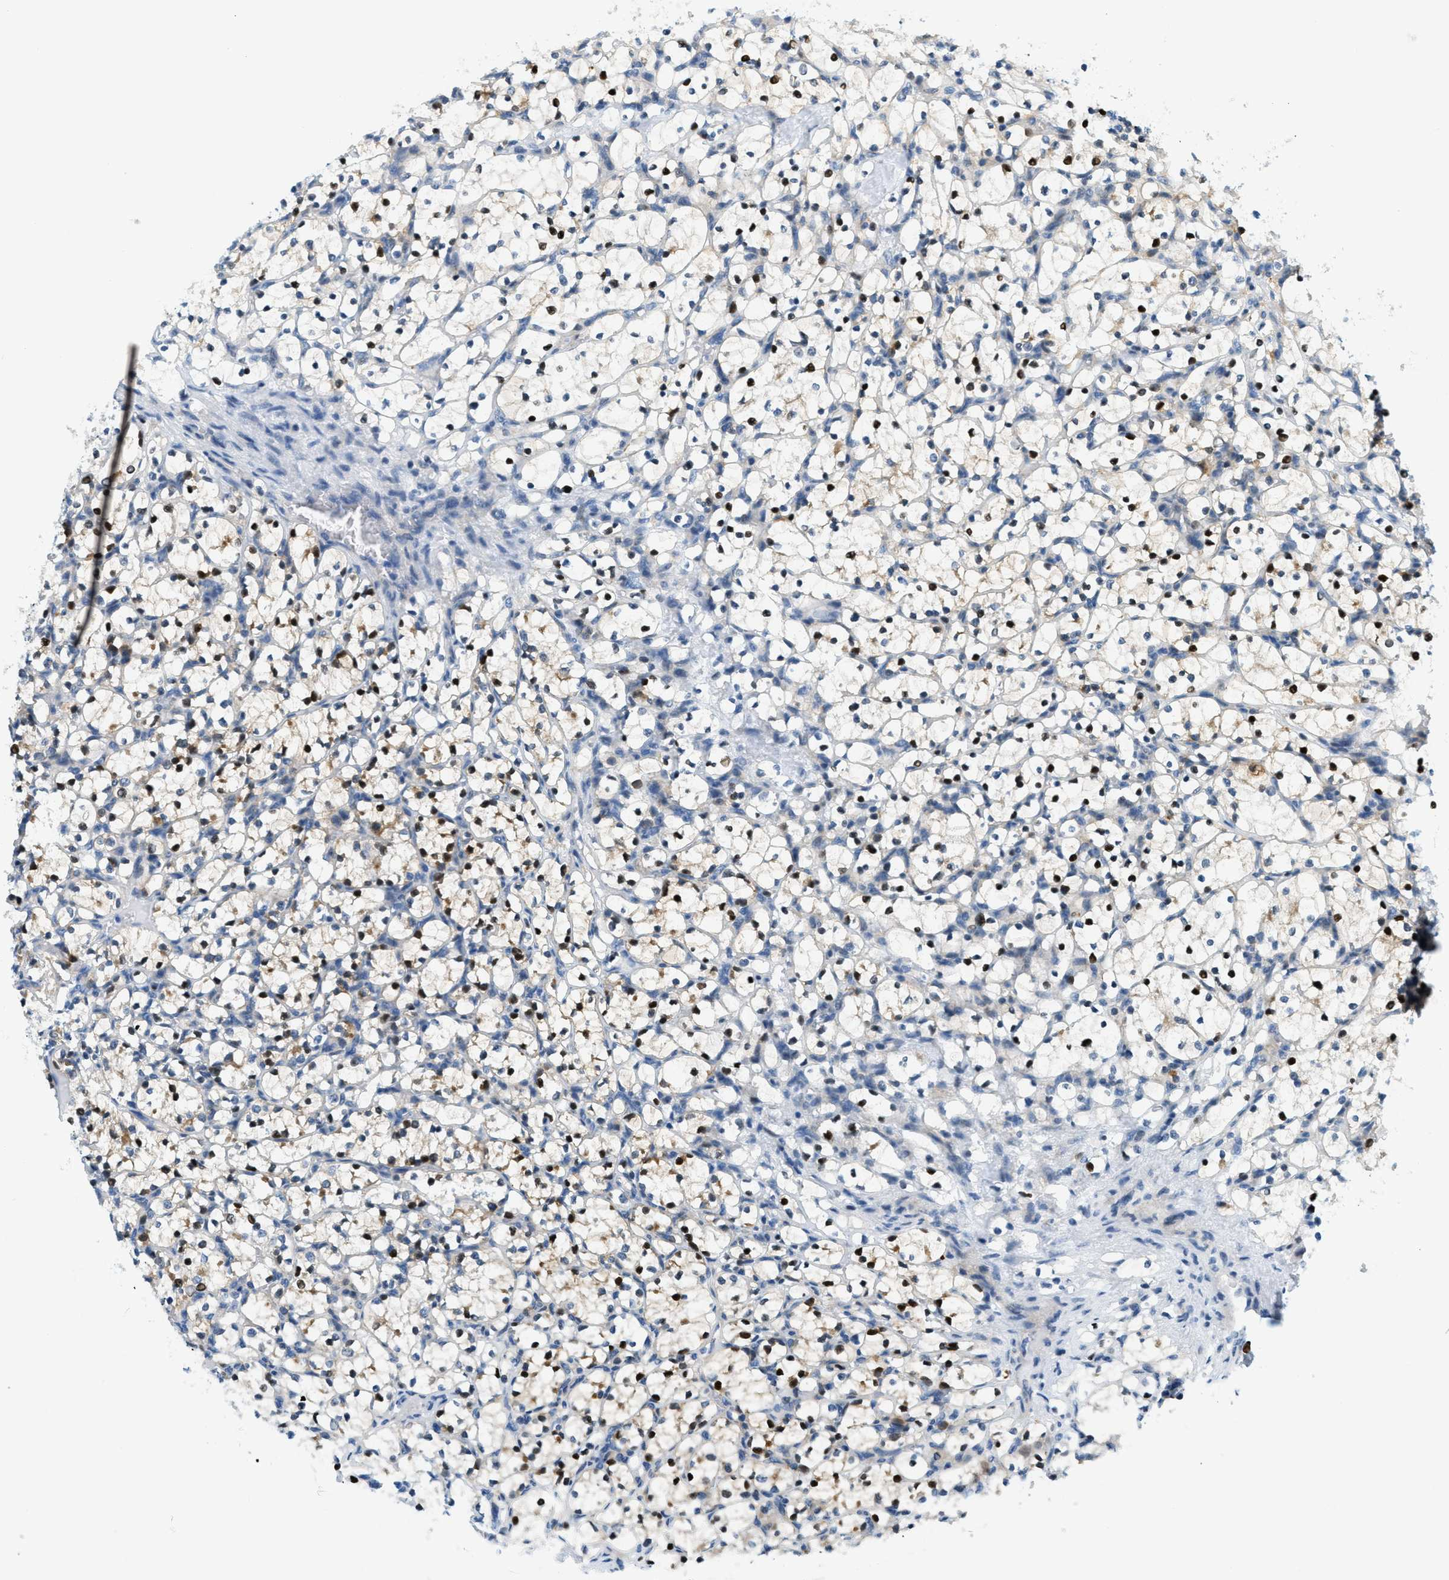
{"staining": {"intensity": "strong", "quantity": "<25%", "location": "nuclear"}, "tissue": "renal cancer", "cell_type": "Tumor cells", "image_type": "cancer", "snomed": [{"axis": "morphology", "description": "Adenocarcinoma, NOS"}, {"axis": "topography", "description": "Kidney"}], "caption": "Immunohistochemical staining of renal cancer shows strong nuclear protein staining in about <25% of tumor cells. (Stains: DAB in brown, nuclei in blue, Microscopy: brightfield microscopy at high magnification).", "gene": "CYP4X1", "patient": {"sex": "female", "age": 69}}